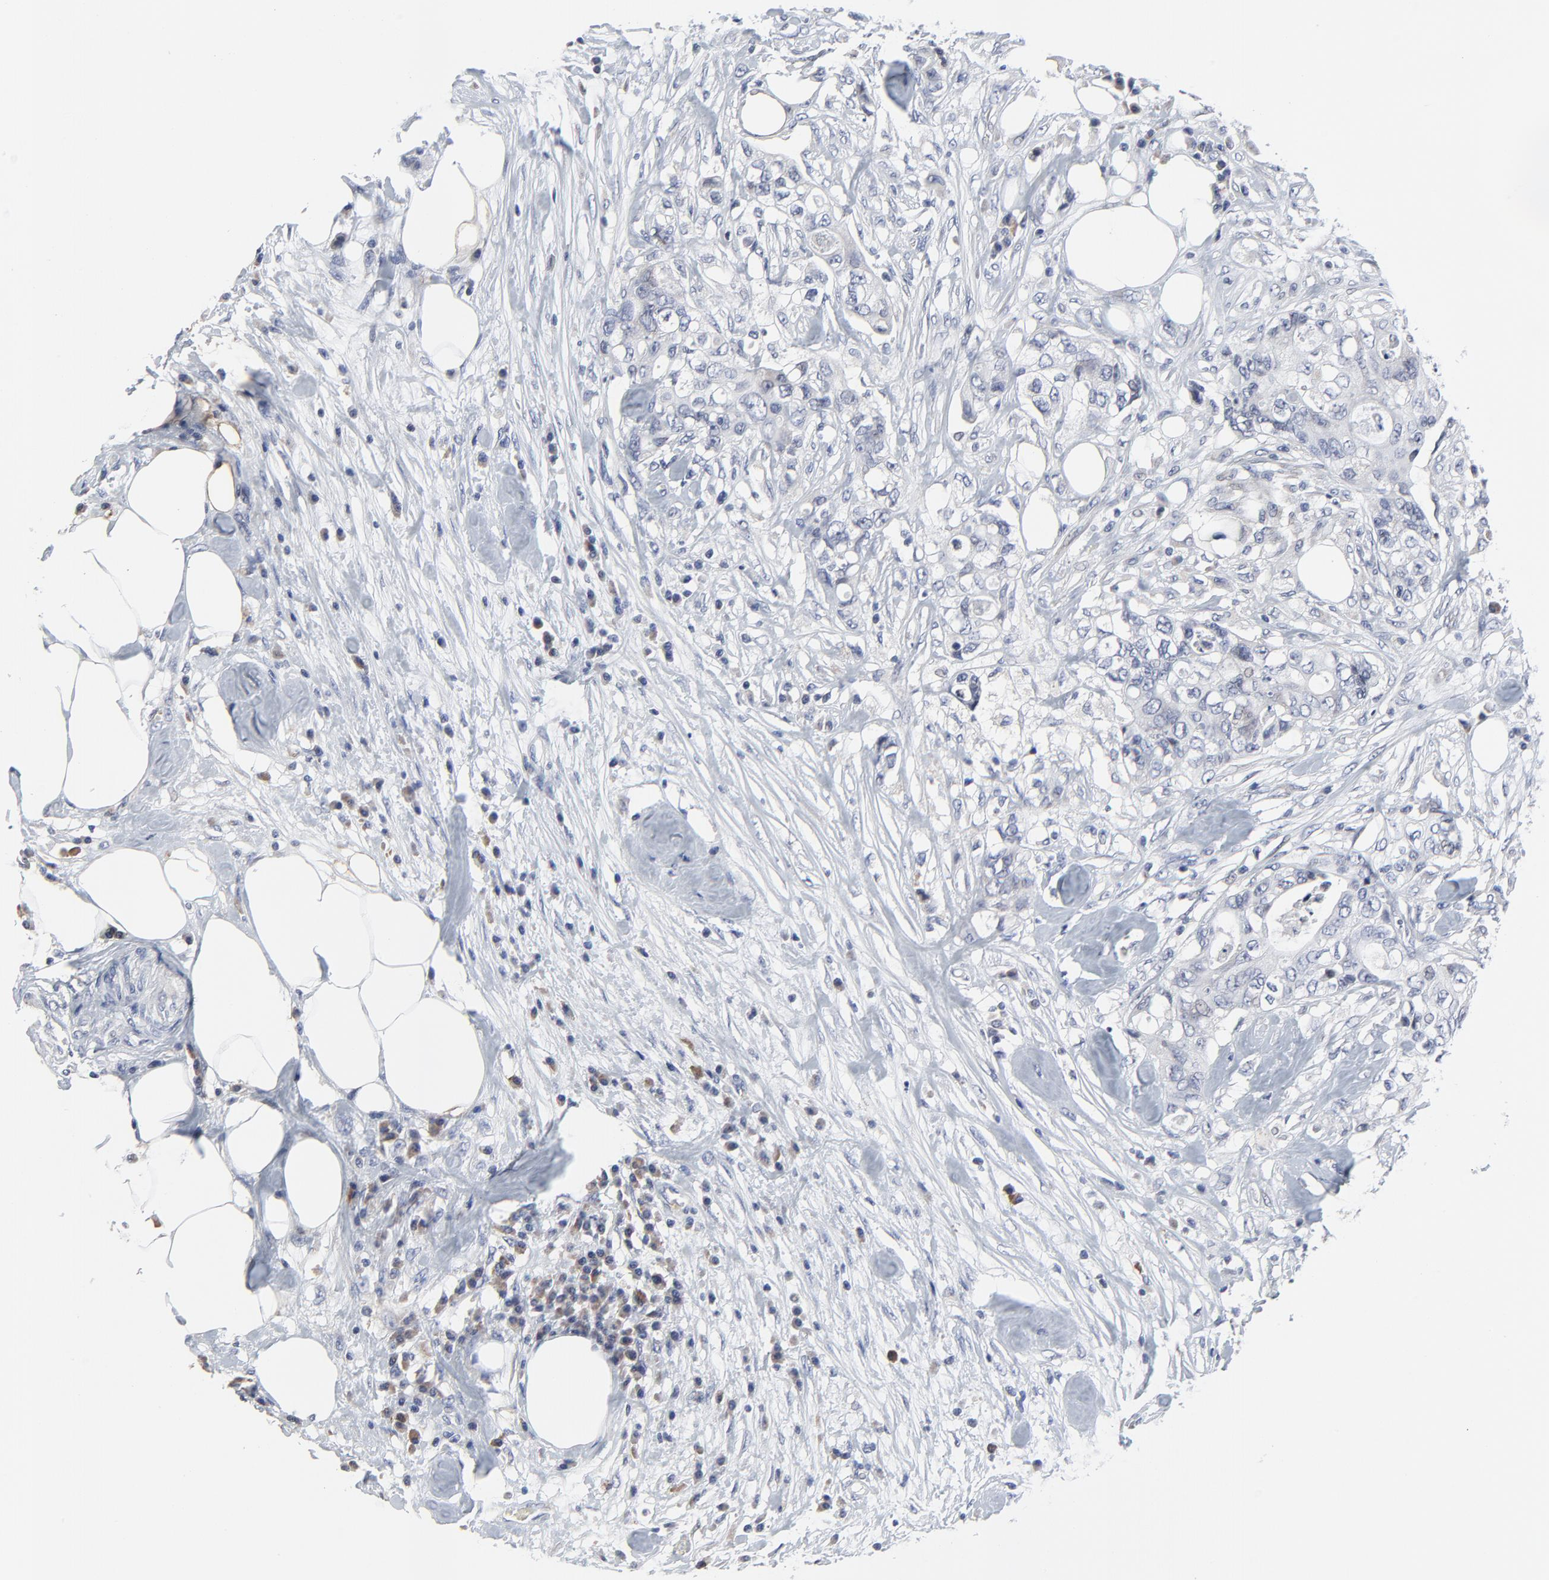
{"staining": {"intensity": "negative", "quantity": "none", "location": "none"}, "tissue": "colorectal cancer", "cell_type": "Tumor cells", "image_type": "cancer", "snomed": [{"axis": "morphology", "description": "Adenocarcinoma, NOS"}, {"axis": "topography", "description": "Rectum"}], "caption": "DAB (3,3'-diaminobenzidine) immunohistochemical staining of adenocarcinoma (colorectal) exhibits no significant expression in tumor cells.", "gene": "NLGN3", "patient": {"sex": "female", "age": 57}}